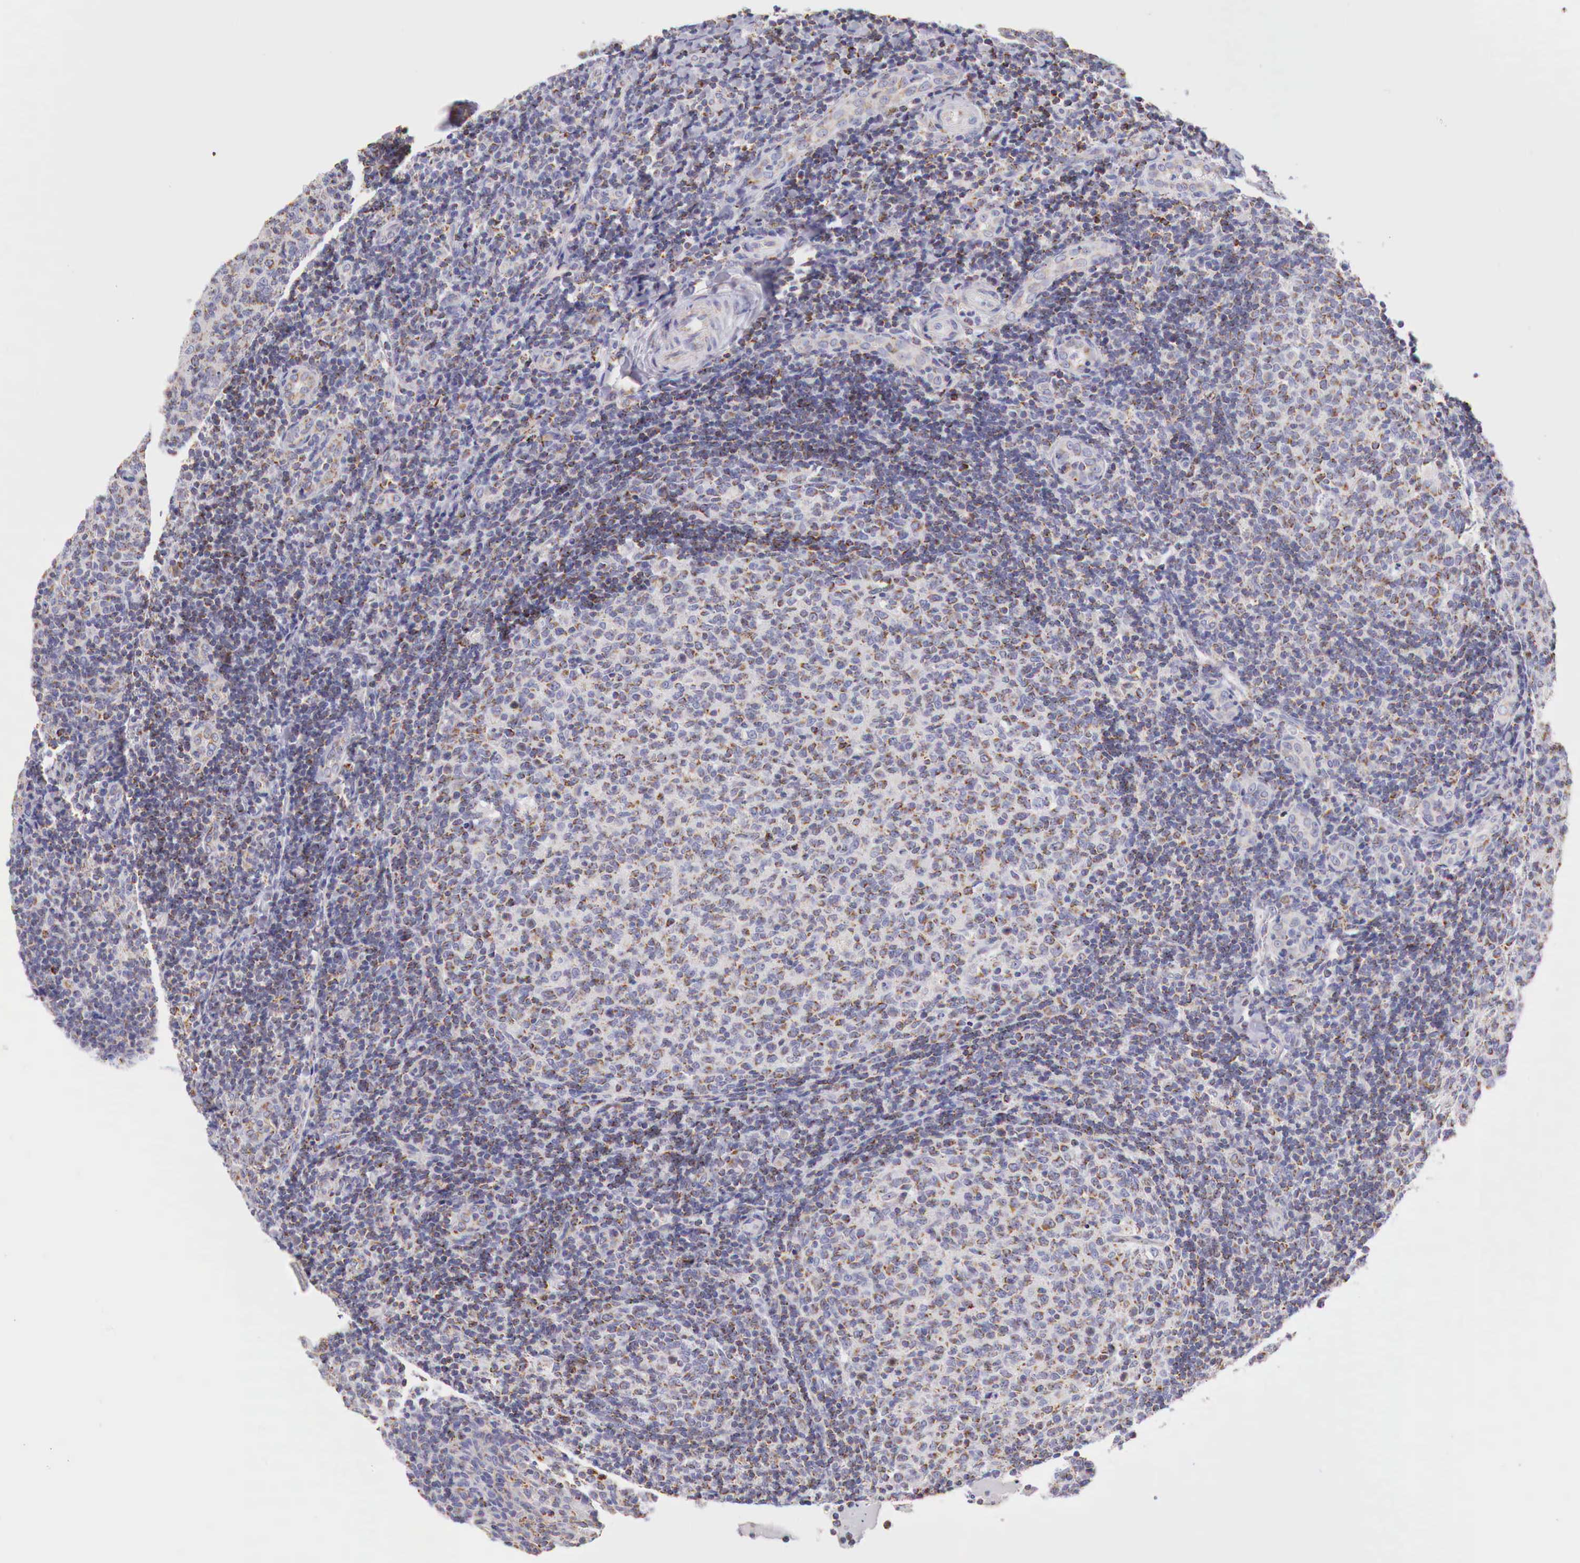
{"staining": {"intensity": "moderate", "quantity": ">75%", "location": "cytoplasmic/membranous"}, "tissue": "tonsil", "cell_type": "Germinal center cells", "image_type": "normal", "snomed": [{"axis": "morphology", "description": "Normal tissue, NOS"}, {"axis": "topography", "description": "Tonsil"}], "caption": "Approximately >75% of germinal center cells in normal tonsil demonstrate moderate cytoplasmic/membranous protein positivity as visualized by brown immunohistochemical staining.", "gene": "IDH3G", "patient": {"sex": "female", "age": 3}}